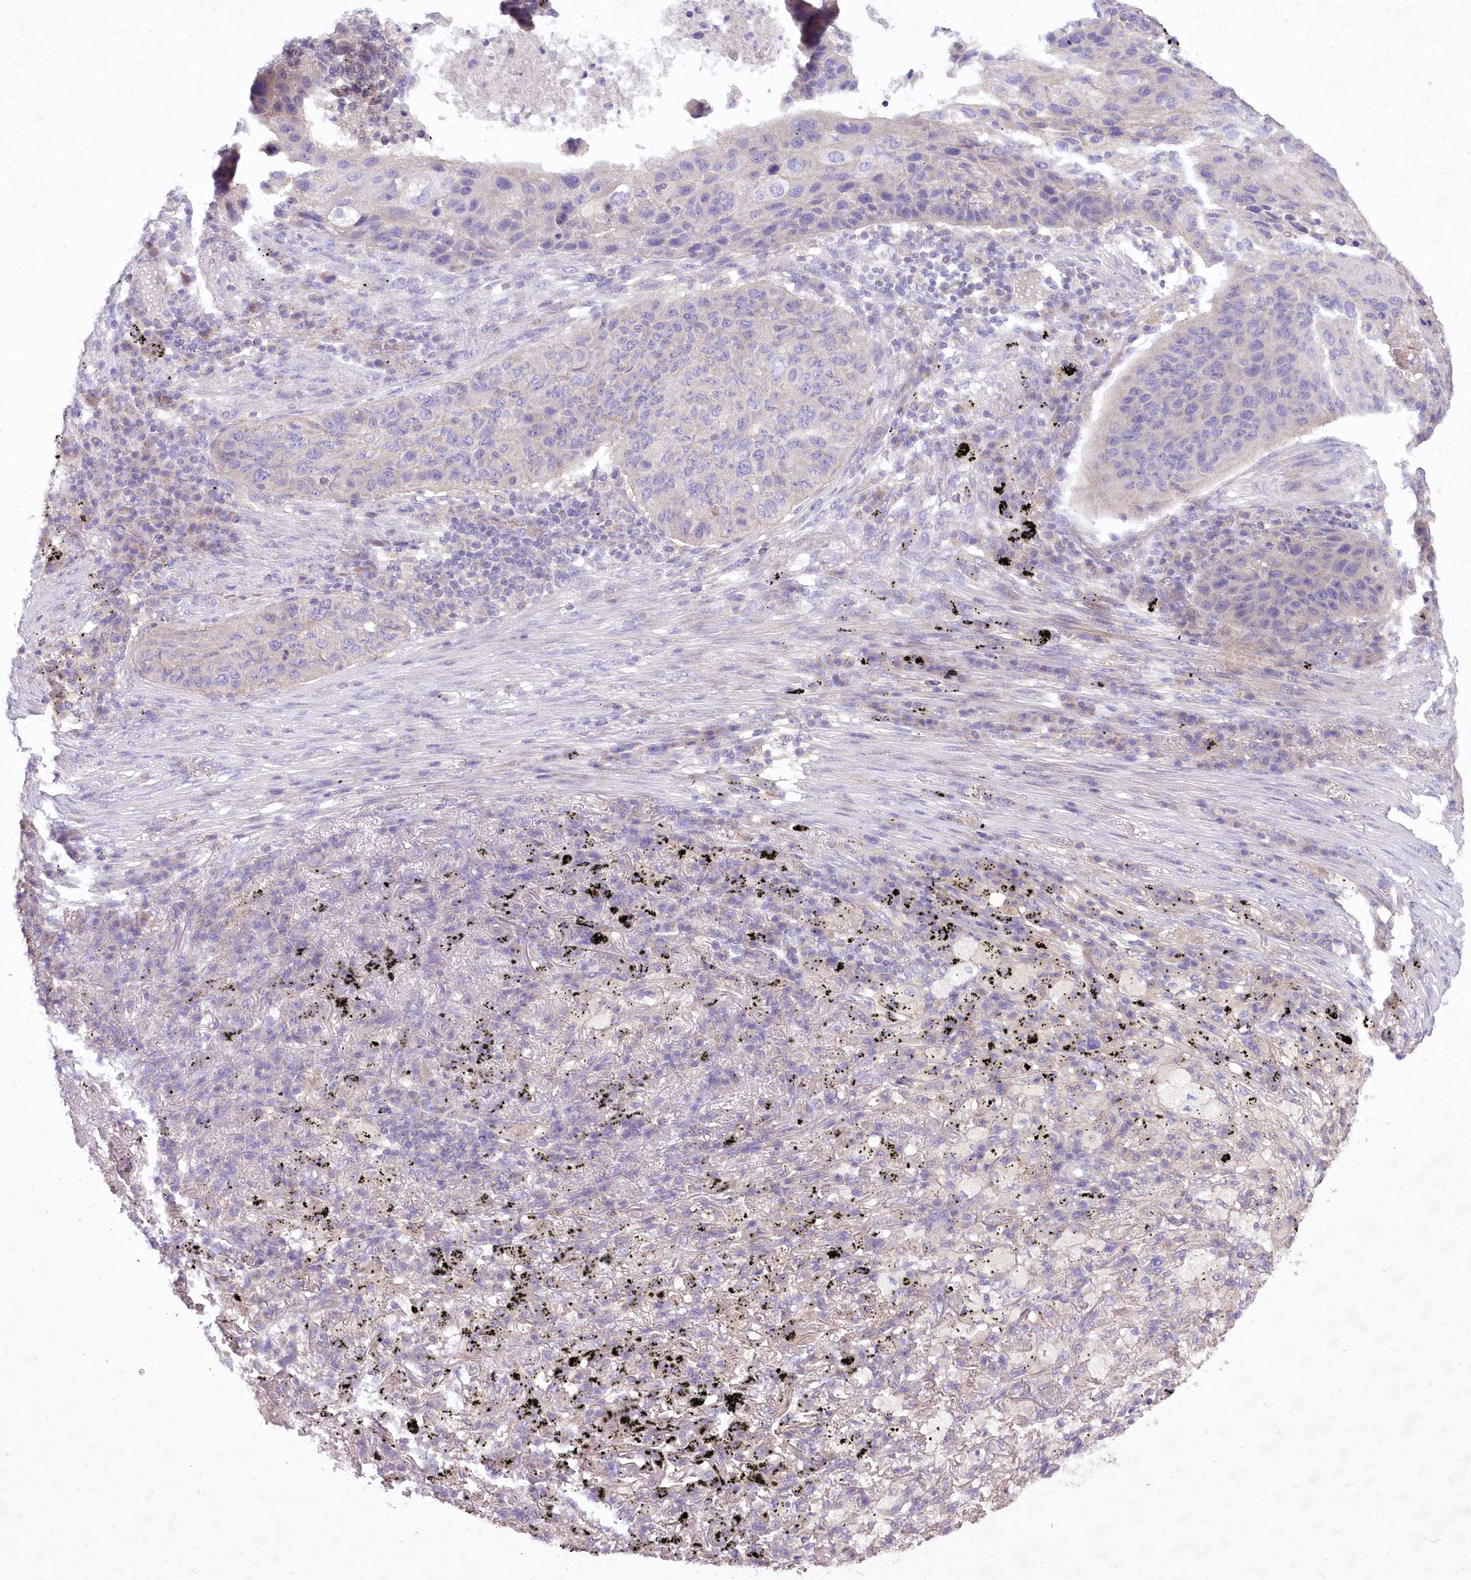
{"staining": {"intensity": "negative", "quantity": "none", "location": "none"}, "tissue": "lung cancer", "cell_type": "Tumor cells", "image_type": "cancer", "snomed": [{"axis": "morphology", "description": "Squamous cell carcinoma, NOS"}, {"axis": "topography", "description": "Lung"}], "caption": "Tumor cells show no significant protein staining in lung cancer.", "gene": "ITSN2", "patient": {"sex": "female", "age": 63}}